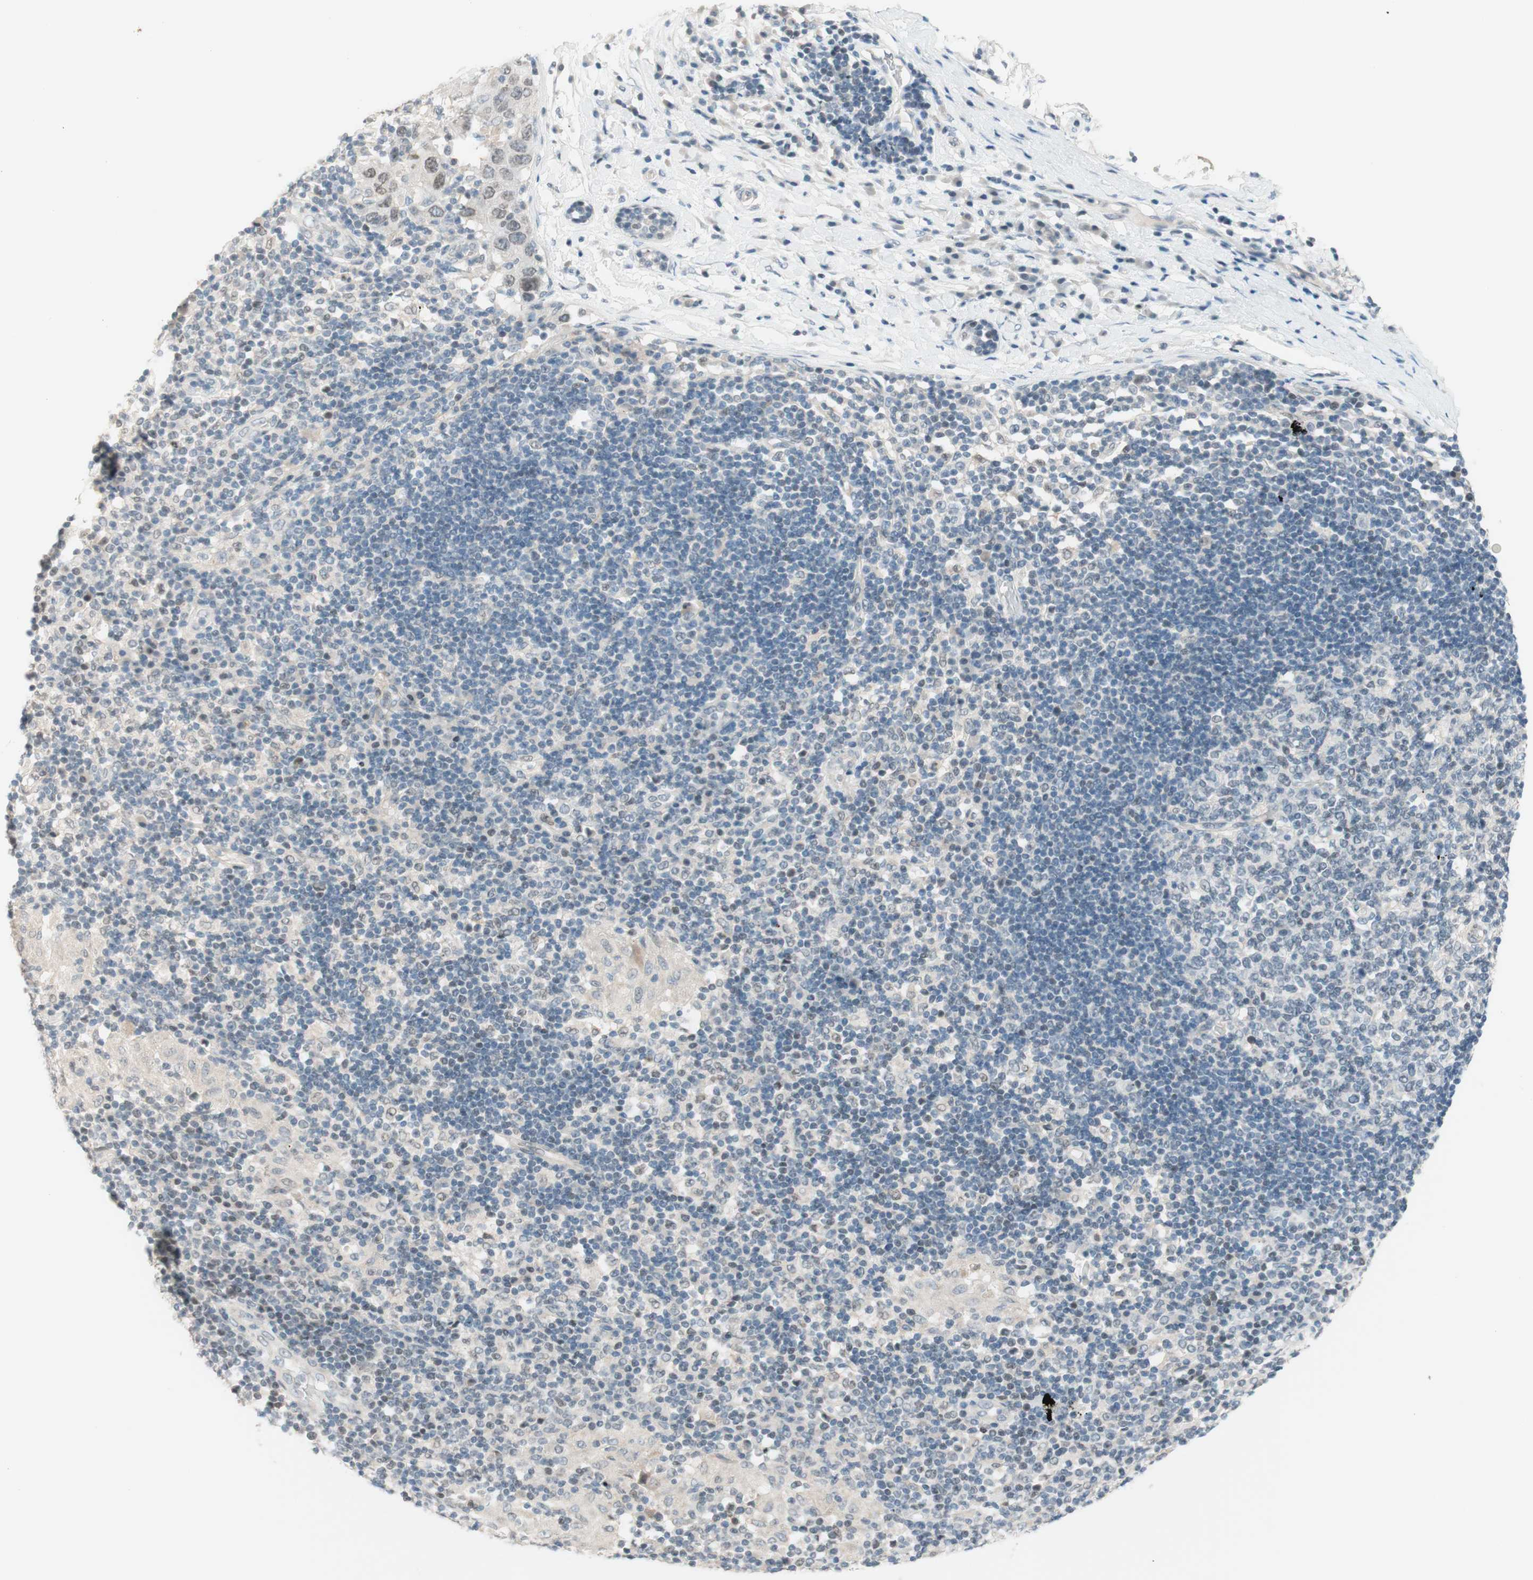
{"staining": {"intensity": "negative", "quantity": "none", "location": "none"}, "tissue": "adipose tissue", "cell_type": "Adipocytes", "image_type": "normal", "snomed": [{"axis": "morphology", "description": "Normal tissue, NOS"}, {"axis": "morphology", "description": "Adenocarcinoma, NOS"}, {"axis": "topography", "description": "Esophagus"}], "caption": "Immunohistochemical staining of unremarkable human adipose tissue exhibits no significant staining in adipocytes. (DAB (3,3'-diaminobenzidine) immunohistochemistry, high magnification).", "gene": "JPH1", "patient": {"sex": "male", "age": 62}}